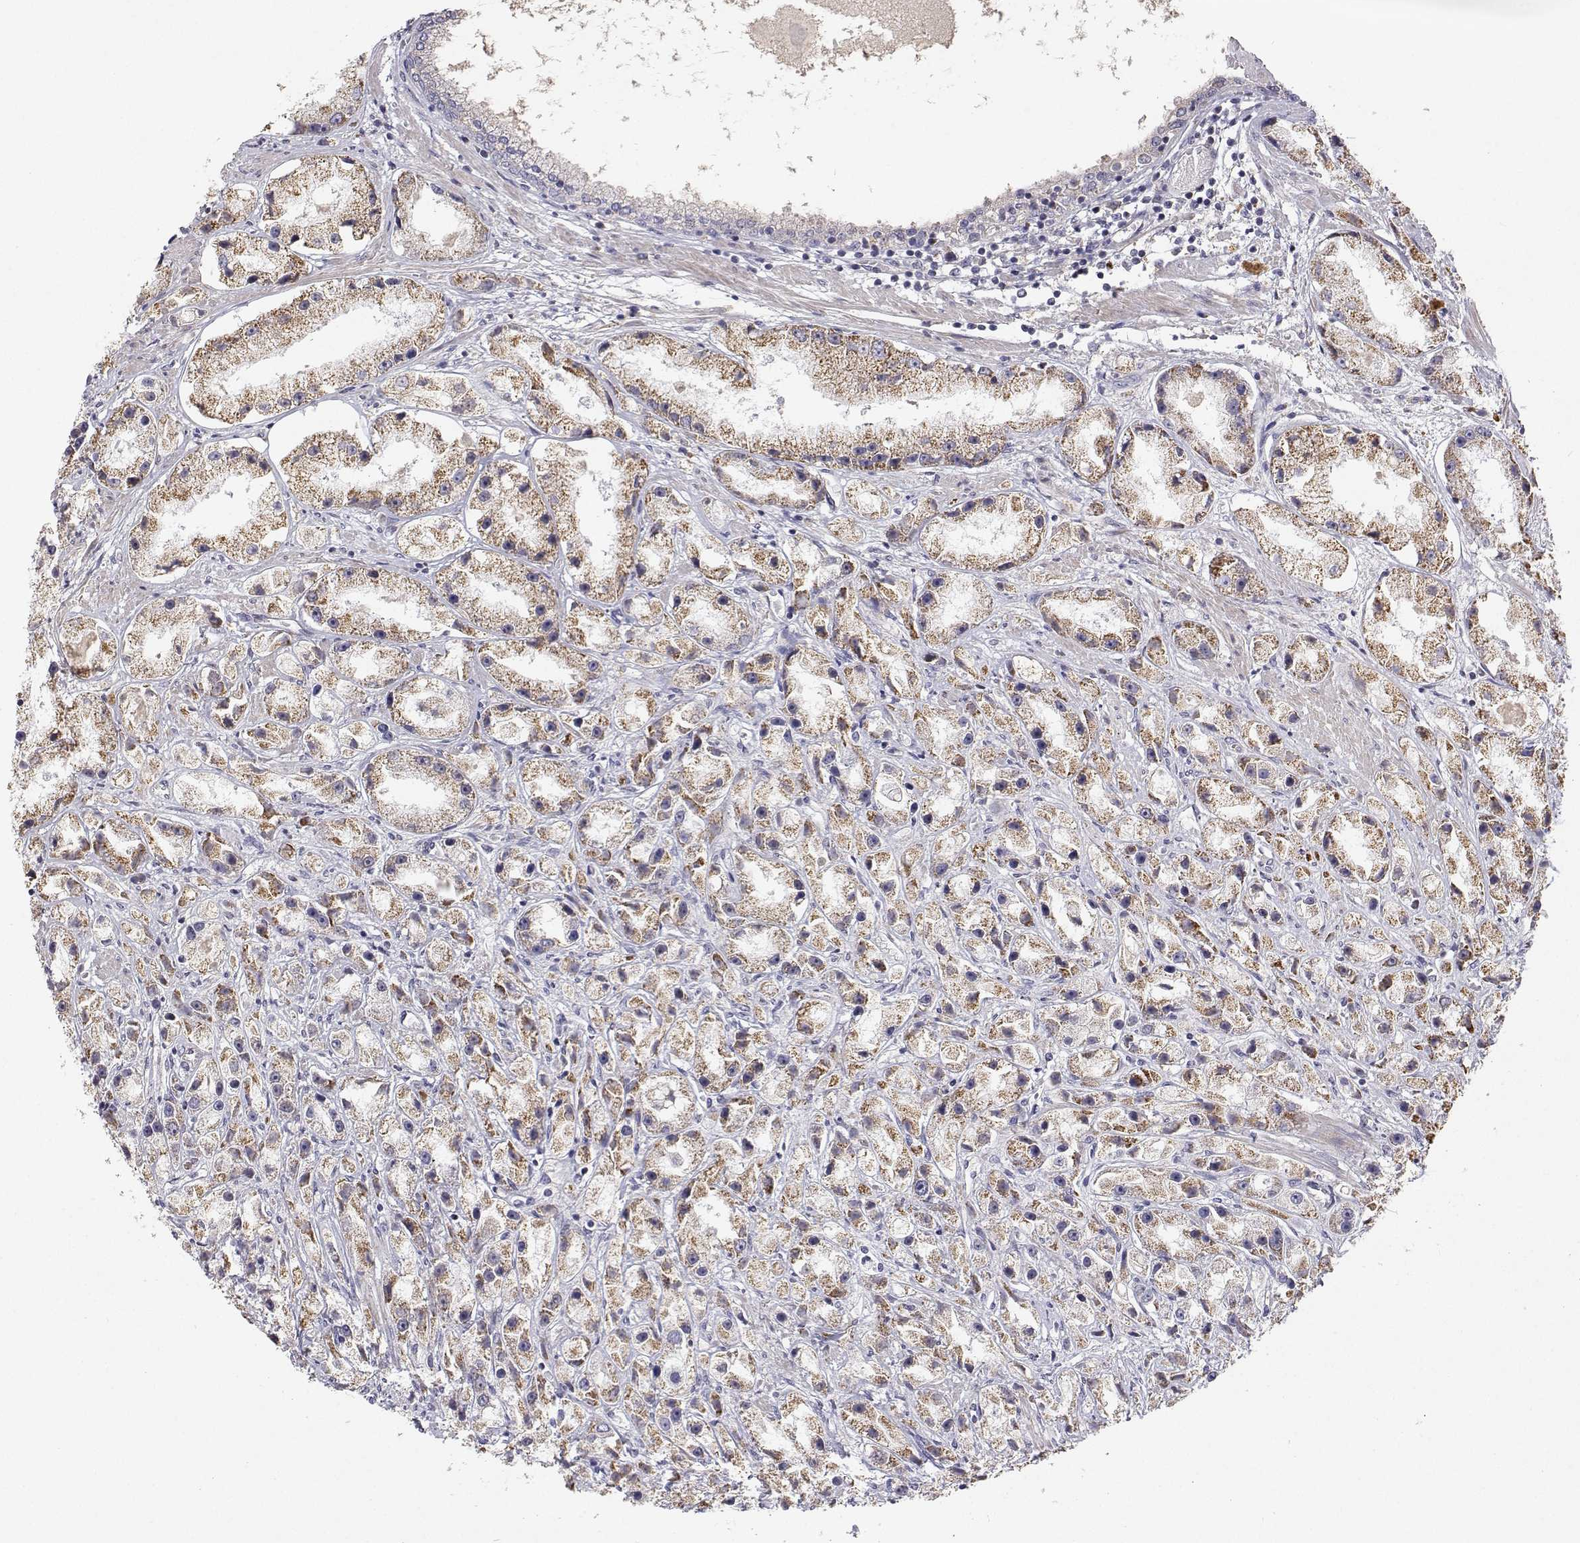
{"staining": {"intensity": "weak", "quantity": ">75%", "location": "cytoplasmic/membranous"}, "tissue": "prostate cancer", "cell_type": "Tumor cells", "image_type": "cancer", "snomed": [{"axis": "morphology", "description": "Adenocarcinoma, High grade"}, {"axis": "topography", "description": "Prostate"}], "caption": "Immunohistochemistry (IHC) of human prostate high-grade adenocarcinoma reveals low levels of weak cytoplasmic/membranous positivity in approximately >75% of tumor cells.", "gene": "MRPL3", "patient": {"sex": "male", "age": 67}}